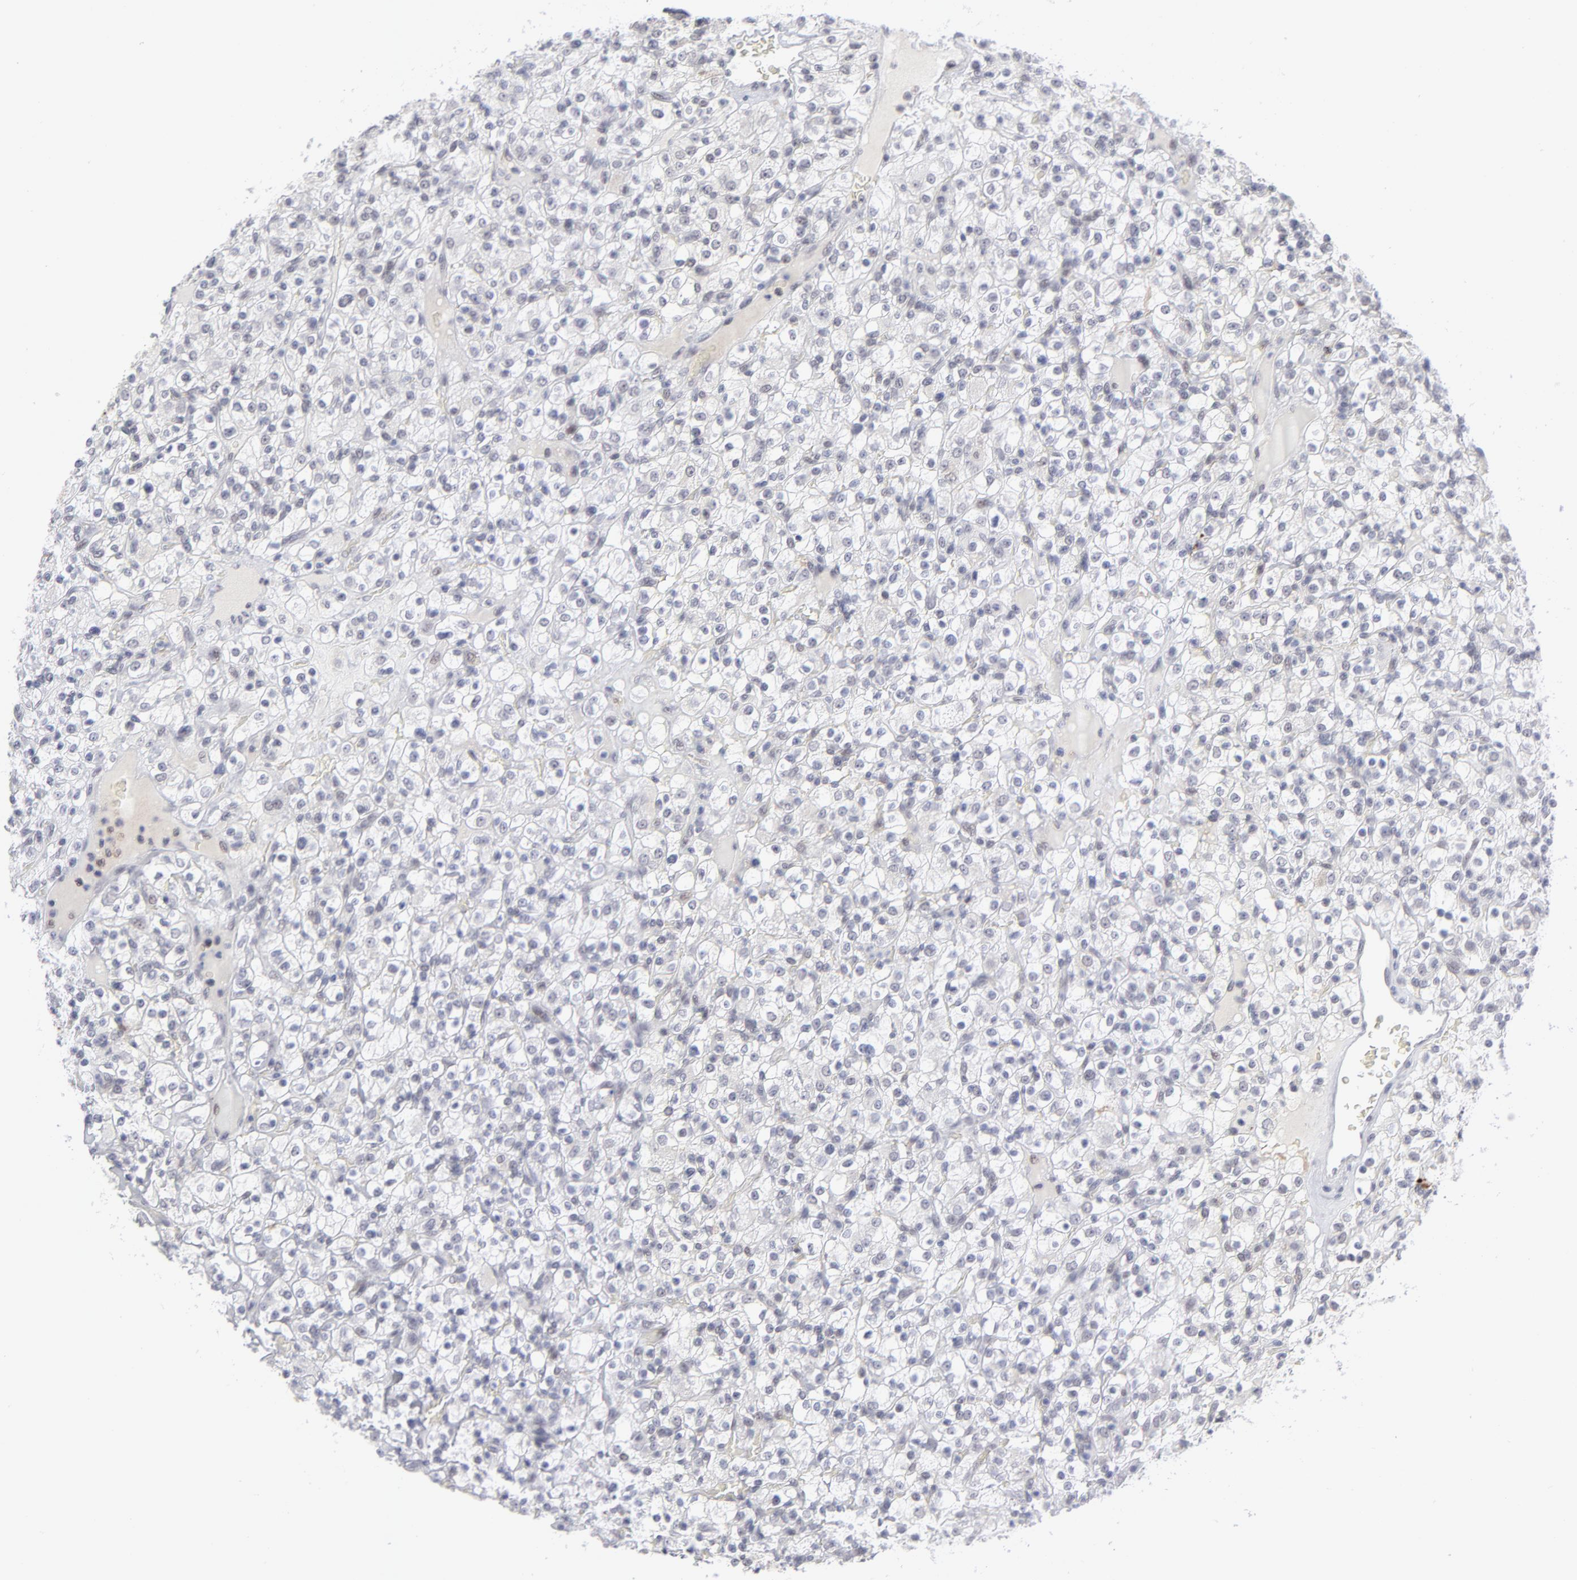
{"staining": {"intensity": "negative", "quantity": "none", "location": "none"}, "tissue": "renal cancer", "cell_type": "Tumor cells", "image_type": "cancer", "snomed": [{"axis": "morphology", "description": "Normal tissue, NOS"}, {"axis": "morphology", "description": "Adenocarcinoma, NOS"}, {"axis": "topography", "description": "Kidney"}], "caption": "Tumor cells are negative for brown protein staining in renal cancer (adenocarcinoma).", "gene": "CCR2", "patient": {"sex": "female", "age": 72}}